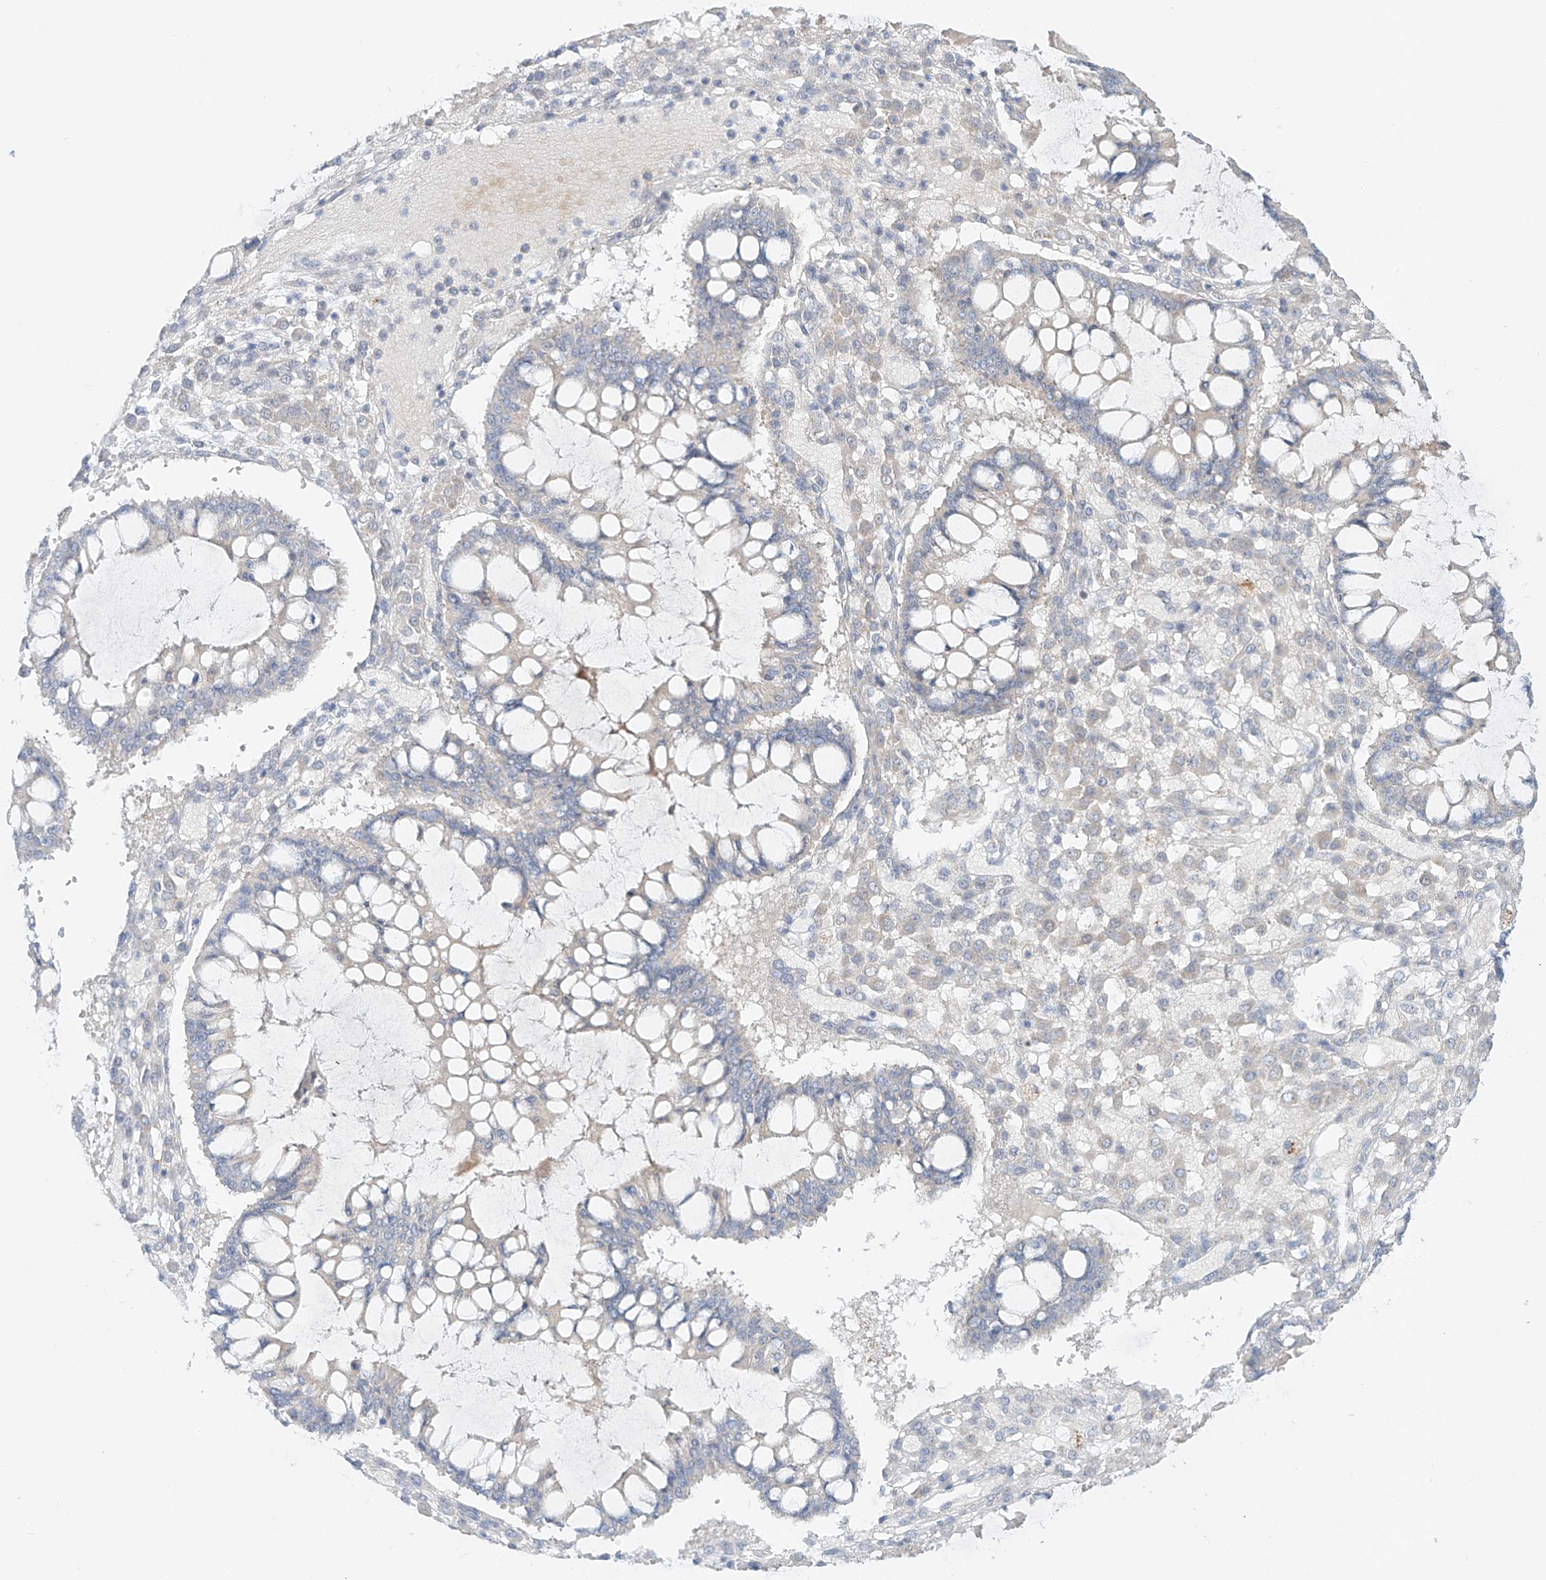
{"staining": {"intensity": "weak", "quantity": "<25%", "location": "cytoplasmic/membranous"}, "tissue": "ovarian cancer", "cell_type": "Tumor cells", "image_type": "cancer", "snomed": [{"axis": "morphology", "description": "Cystadenocarcinoma, mucinous, NOS"}, {"axis": "topography", "description": "Ovary"}], "caption": "Histopathology image shows no significant protein staining in tumor cells of ovarian mucinous cystadenocarcinoma.", "gene": "TJAP1", "patient": {"sex": "female", "age": 73}}